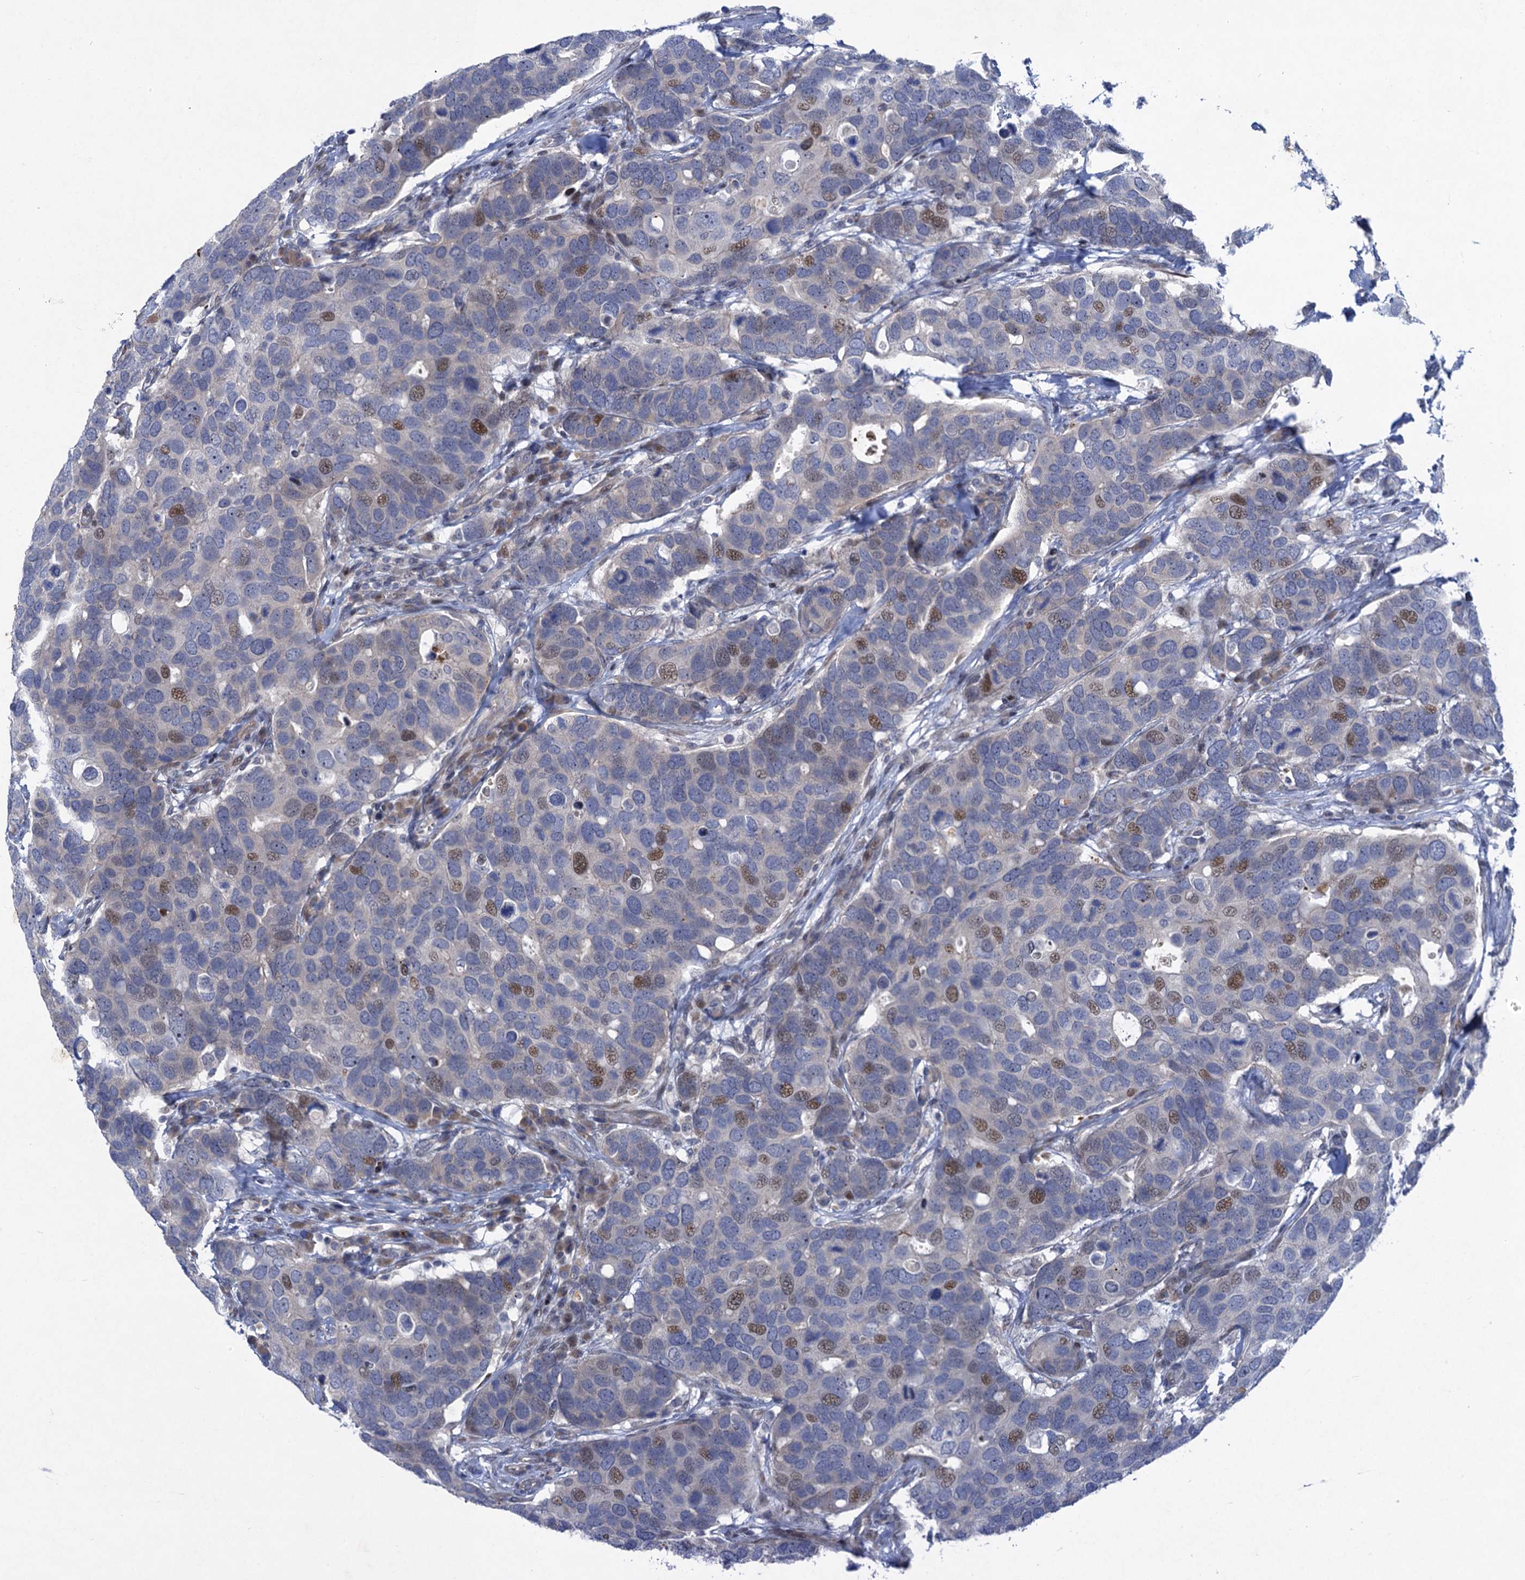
{"staining": {"intensity": "moderate", "quantity": "<25%", "location": "nuclear"}, "tissue": "breast cancer", "cell_type": "Tumor cells", "image_type": "cancer", "snomed": [{"axis": "morphology", "description": "Duct carcinoma"}, {"axis": "topography", "description": "Breast"}], "caption": "This is a micrograph of immunohistochemistry staining of breast cancer (infiltrating ductal carcinoma), which shows moderate staining in the nuclear of tumor cells.", "gene": "QPCTL", "patient": {"sex": "female", "age": 83}}